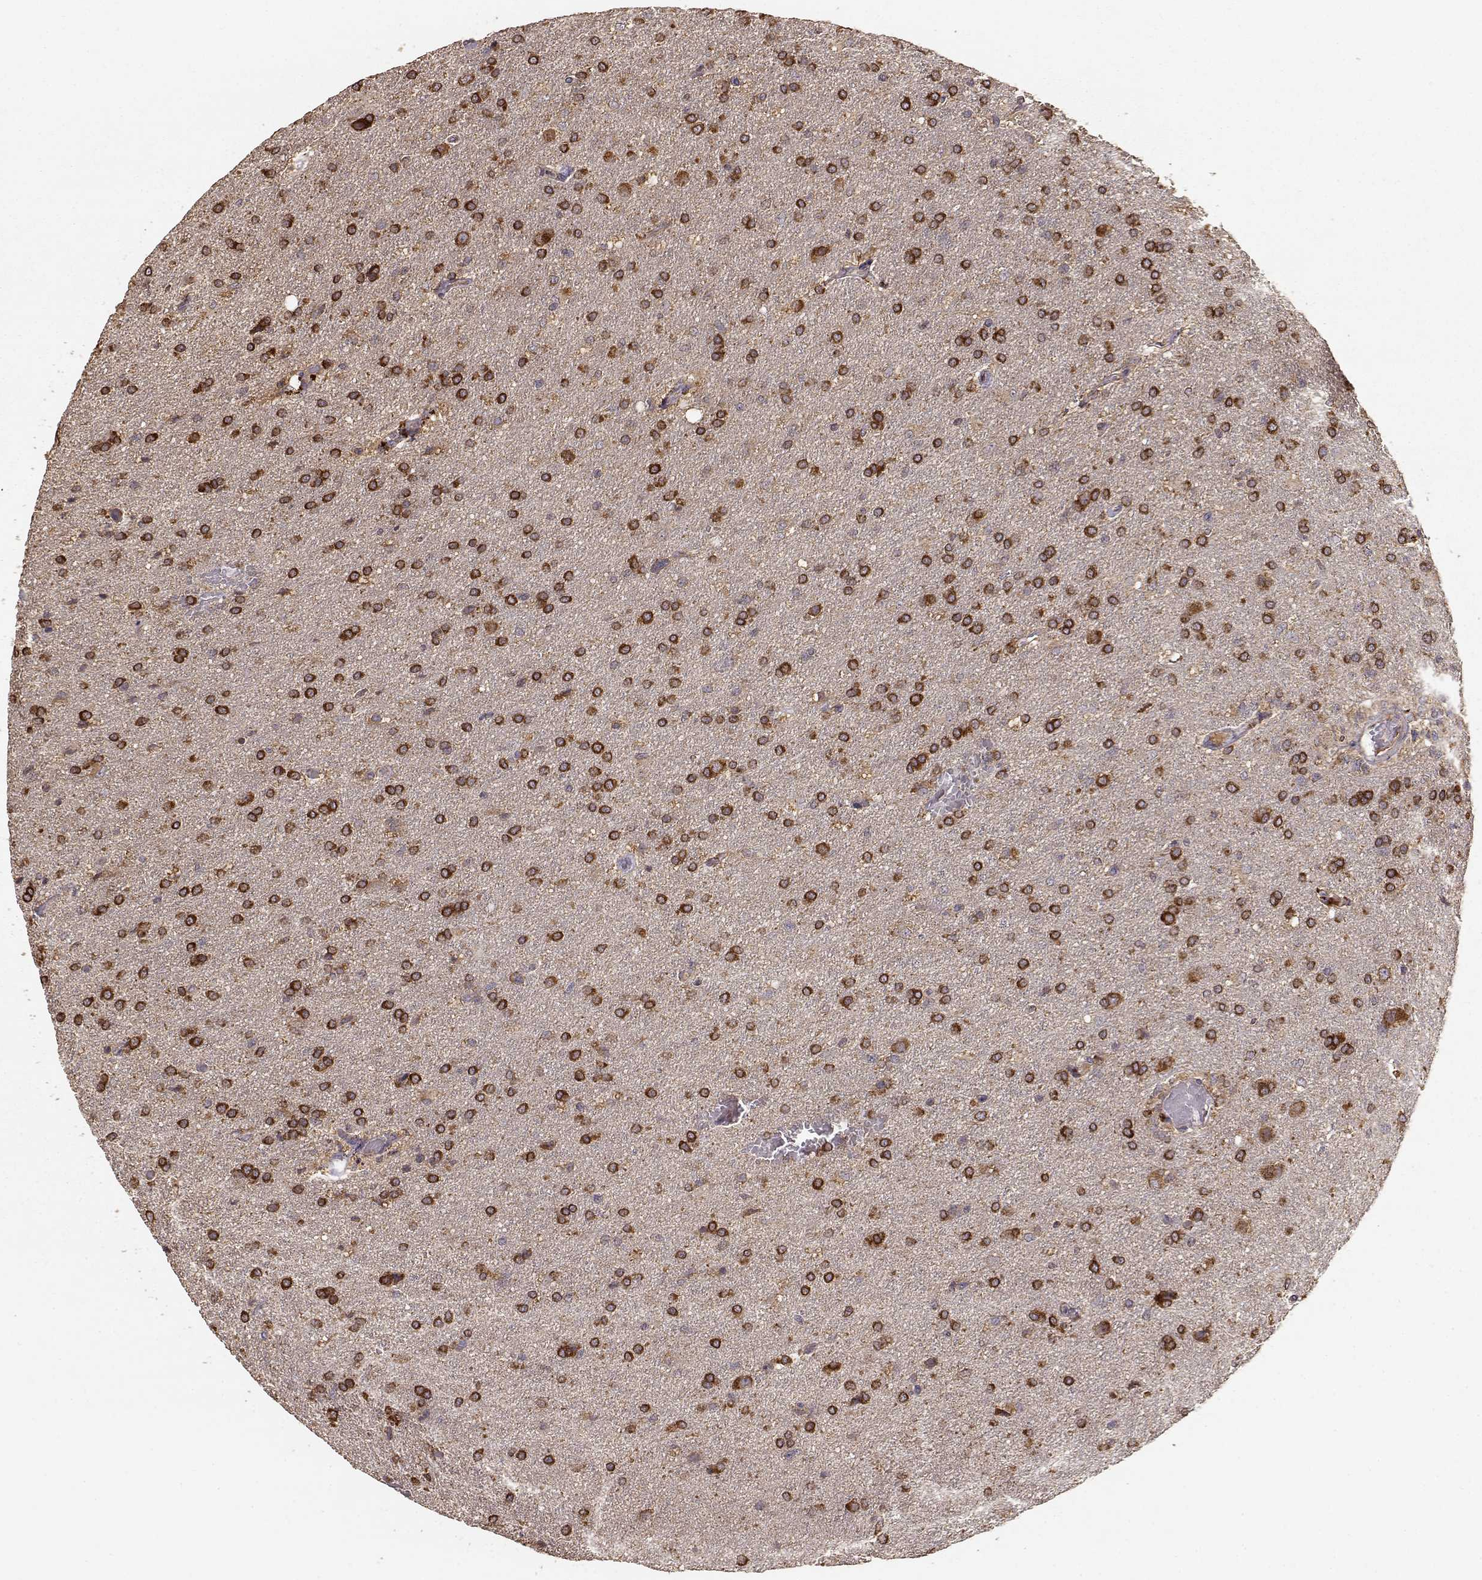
{"staining": {"intensity": "strong", "quantity": ">75%", "location": "cytoplasmic/membranous"}, "tissue": "glioma", "cell_type": "Tumor cells", "image_type": "cancer", "snomed": [{"axis": "morphology", "description": "Glioma, malignant, High grade"}, {"axis": "topography", "description": "Brain"}], "caption": "Immunohistochemistry image of glioma stained for a protein (brown), which displays high levels of strong cytoplasmic/membranous positivity in approximately >75% of tumor cells.", "gene": "TARS3", "patient": {"sex": "male", "age": 68}}